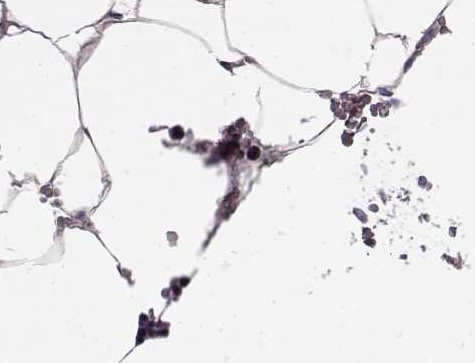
{"staining": {"intensity": "negative", "quantity": "none", "location": "none"}, "tissue": "bone marrow", "cell_type": "Hematopoietic cells", "image_type": "normal", "snomed": [{"axis": "morphology", "description": "Normal tissue, NOS"}, {"axis": "topography", "description": "Bone marrow"}], "caption": "This is an immunohistochemistry (IHC) micrograph of benign human bone marrow. There is no positivity in hematopoietic cells.", "gene": "PRPH2", "patient": {"sex": "female", "age": 52}}